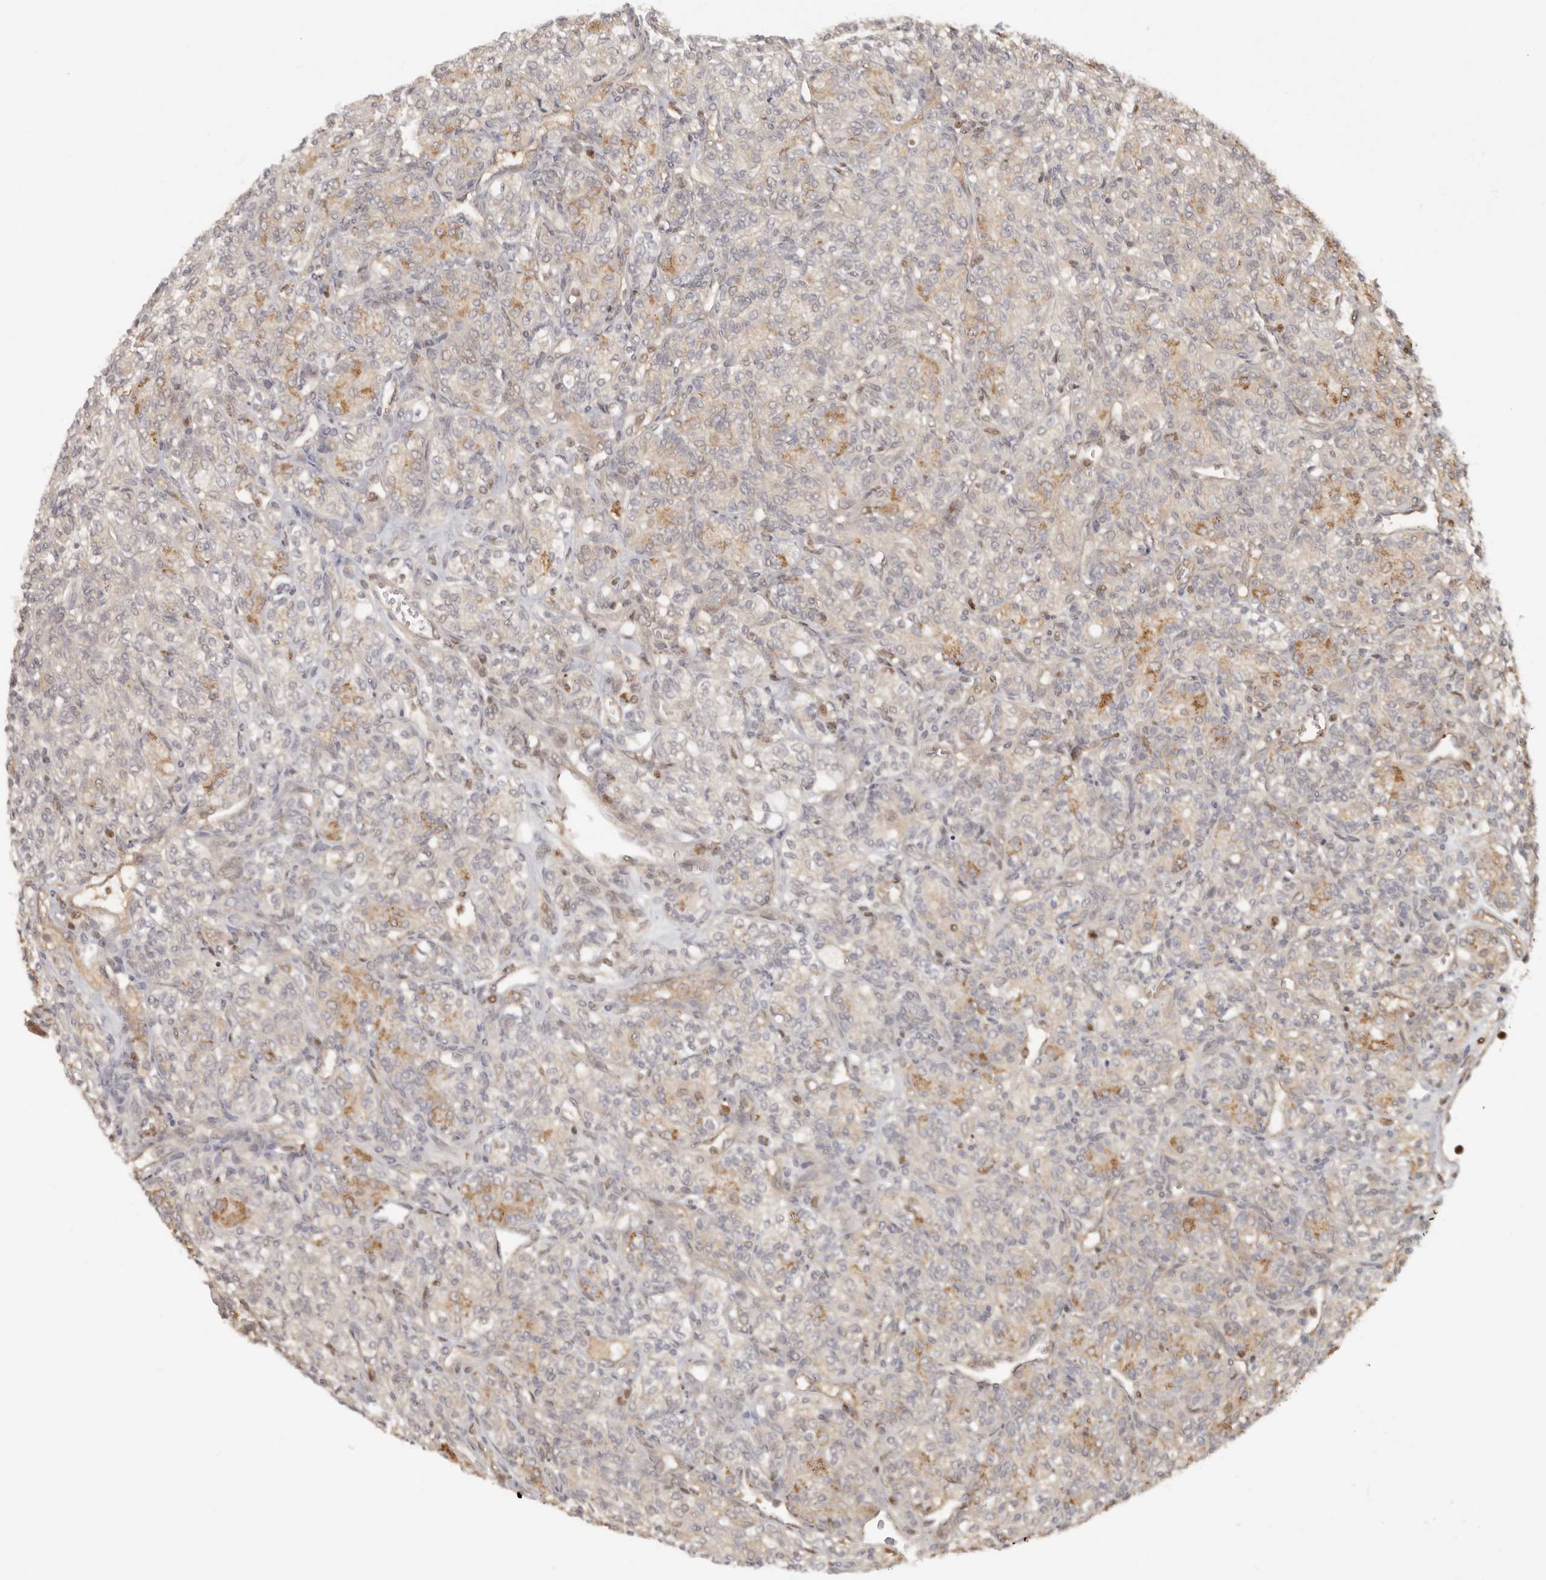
{"staining": {"intensity": "moderate", "quantity": "<25%", "location": "cytoplasmic/membranous"}, "tissue": "renal cancer", "cell_type": "Tumor cells", "image_type": "cancer", "snomed": [{"axis": "morphology", "description": "Adenocarcinoma, NOS"}, {"axis": "topography", "description": "Kidney"}], "caption": "Adenocarcinoma (renal) stained with IHC demonstrates moderate cytoplasmic/membranous staining in about <25% of tumor cells.", "gene": "PSMA5", "patient": {"sex": "male", "age": 77}}